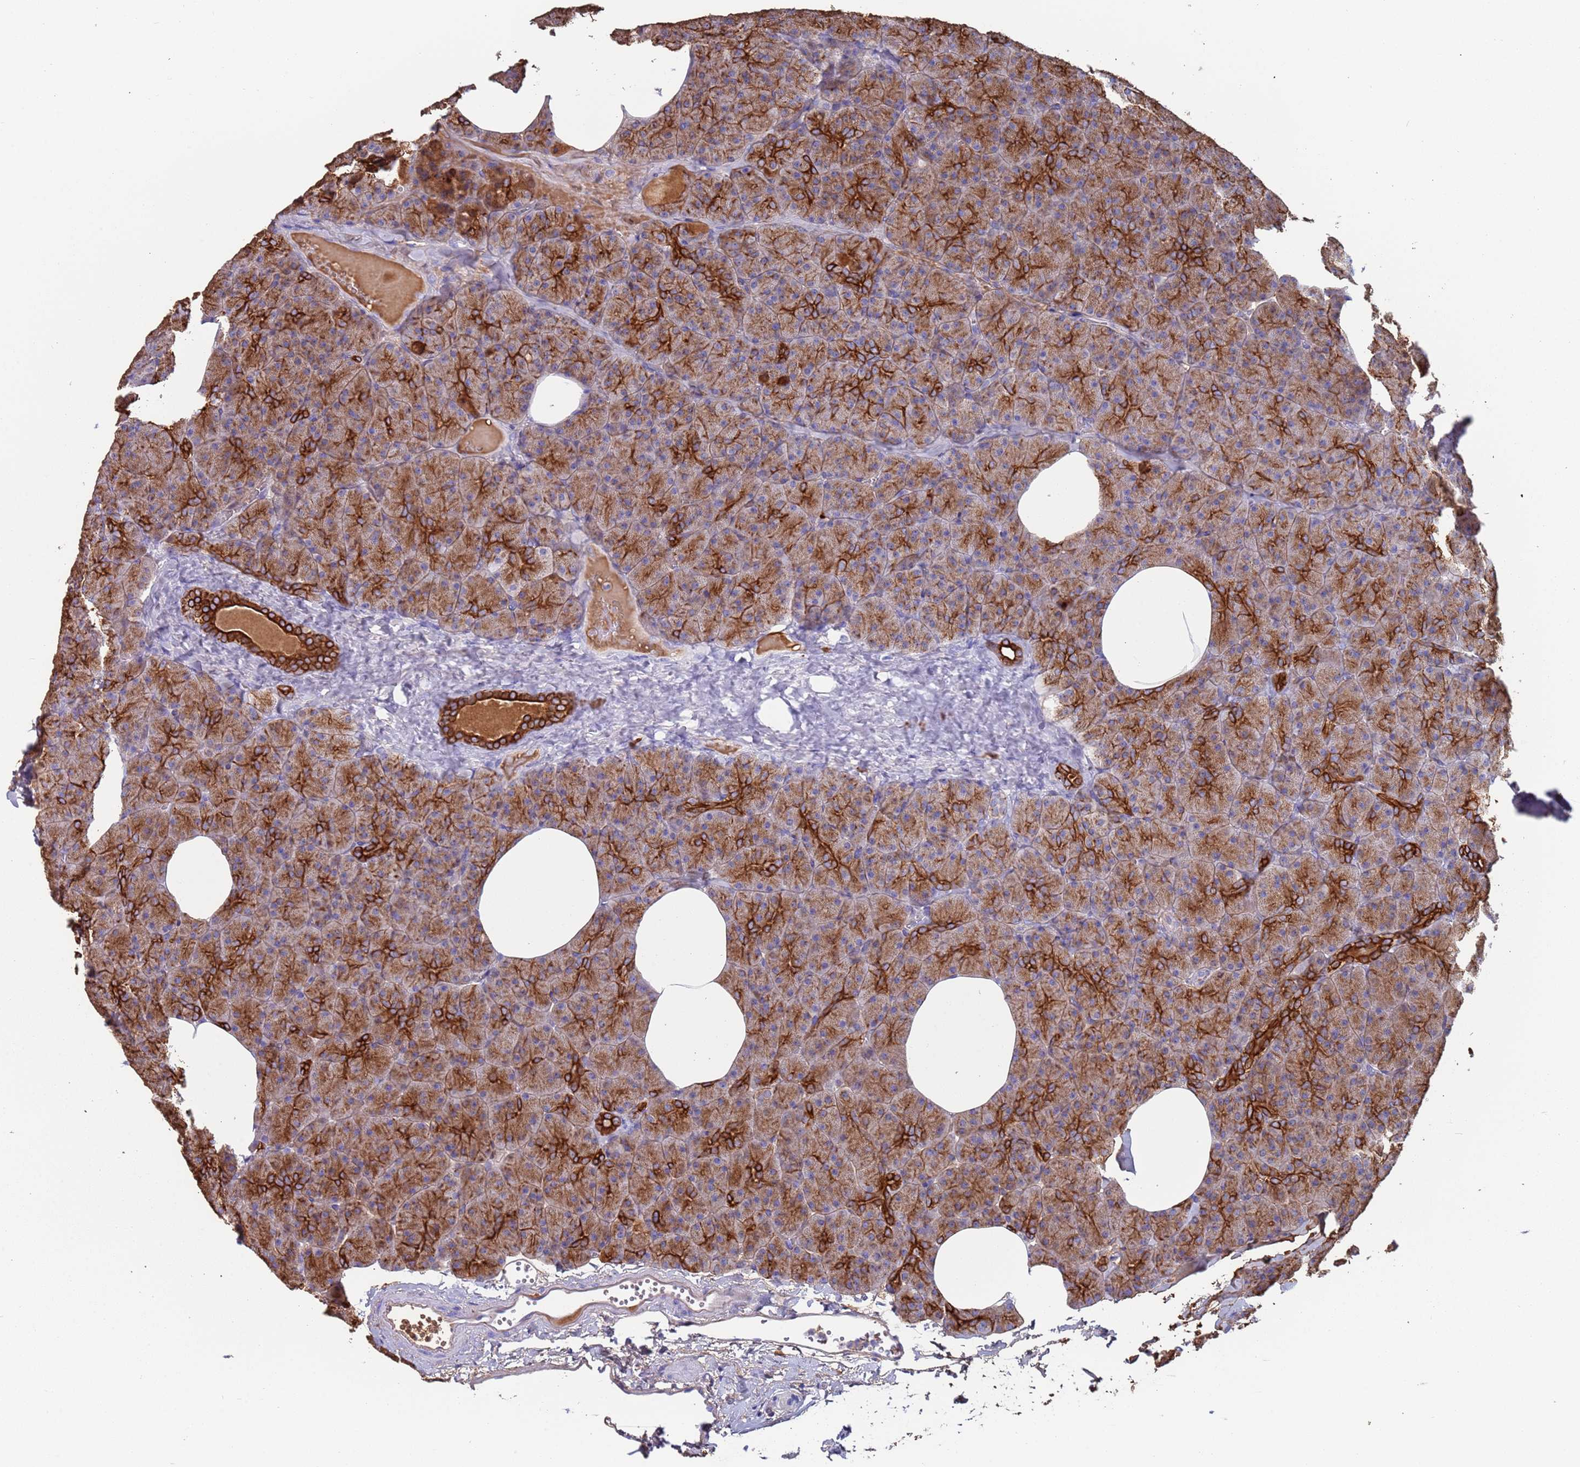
{"staining": {"intensity": "strong", "quantity": "25%-75%", "location": "cytoplasmic/membranous"}, "tissue": "pancreas", "cell_type": "Exocrine glandular cells", "image_type": "normal", "snomed": [{"axis": "morphology", "description": "Normal tissue, NOS"}, {"axis": "morphology", "description": "Carcinoid, malignant, NOS"}, {"axis": "topography", "description": "Pancreas"}], "caption": "Brown immunohistochemical staining in unremarkable human pancreas demonstrates strong cytoplasmic/membranous expression in about 25%-75% of exocrine glandular cells.", "gene": "CYSLTR2", "patient": {"sex": "female", "age": 35}}